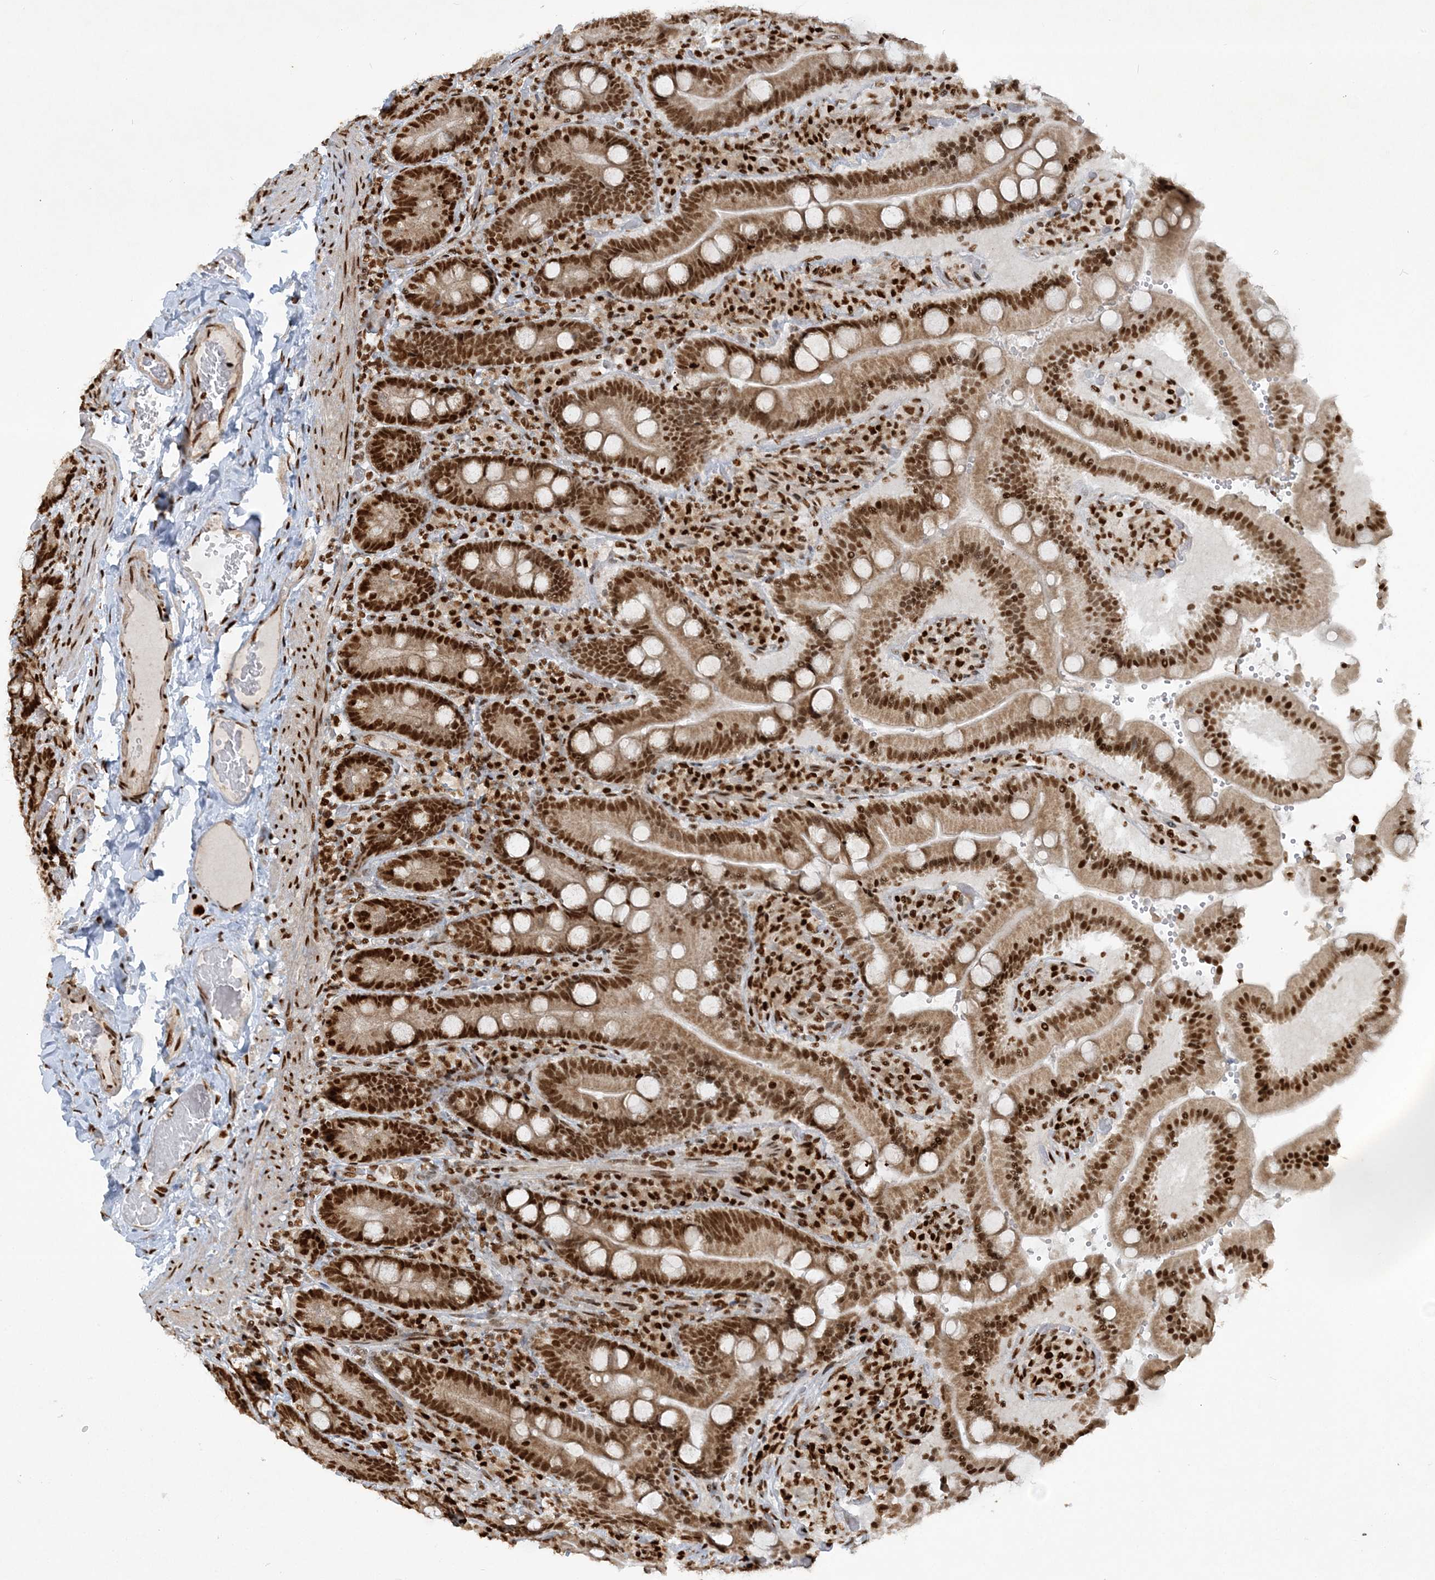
{"staining": {"intensity": "strong", "quantity": ">75%", "location": "nuclear"}, "tissue": "duodenum", "cell_type": "Glandular cells", "image_type": "normal", "snomed": [{"axis": "morphology", "description": "Normal tissue, NOS"}, {"axis": "topography", "description": "Duodenum"}], "caption": "Immunohistochemical staining of unremarkable duodenum reveals >75% levels of strong nuclear protein positivity in about >75% of glandular cells.", "gene": "DELE1", "patient": {"sex": "female", "age": 62}}